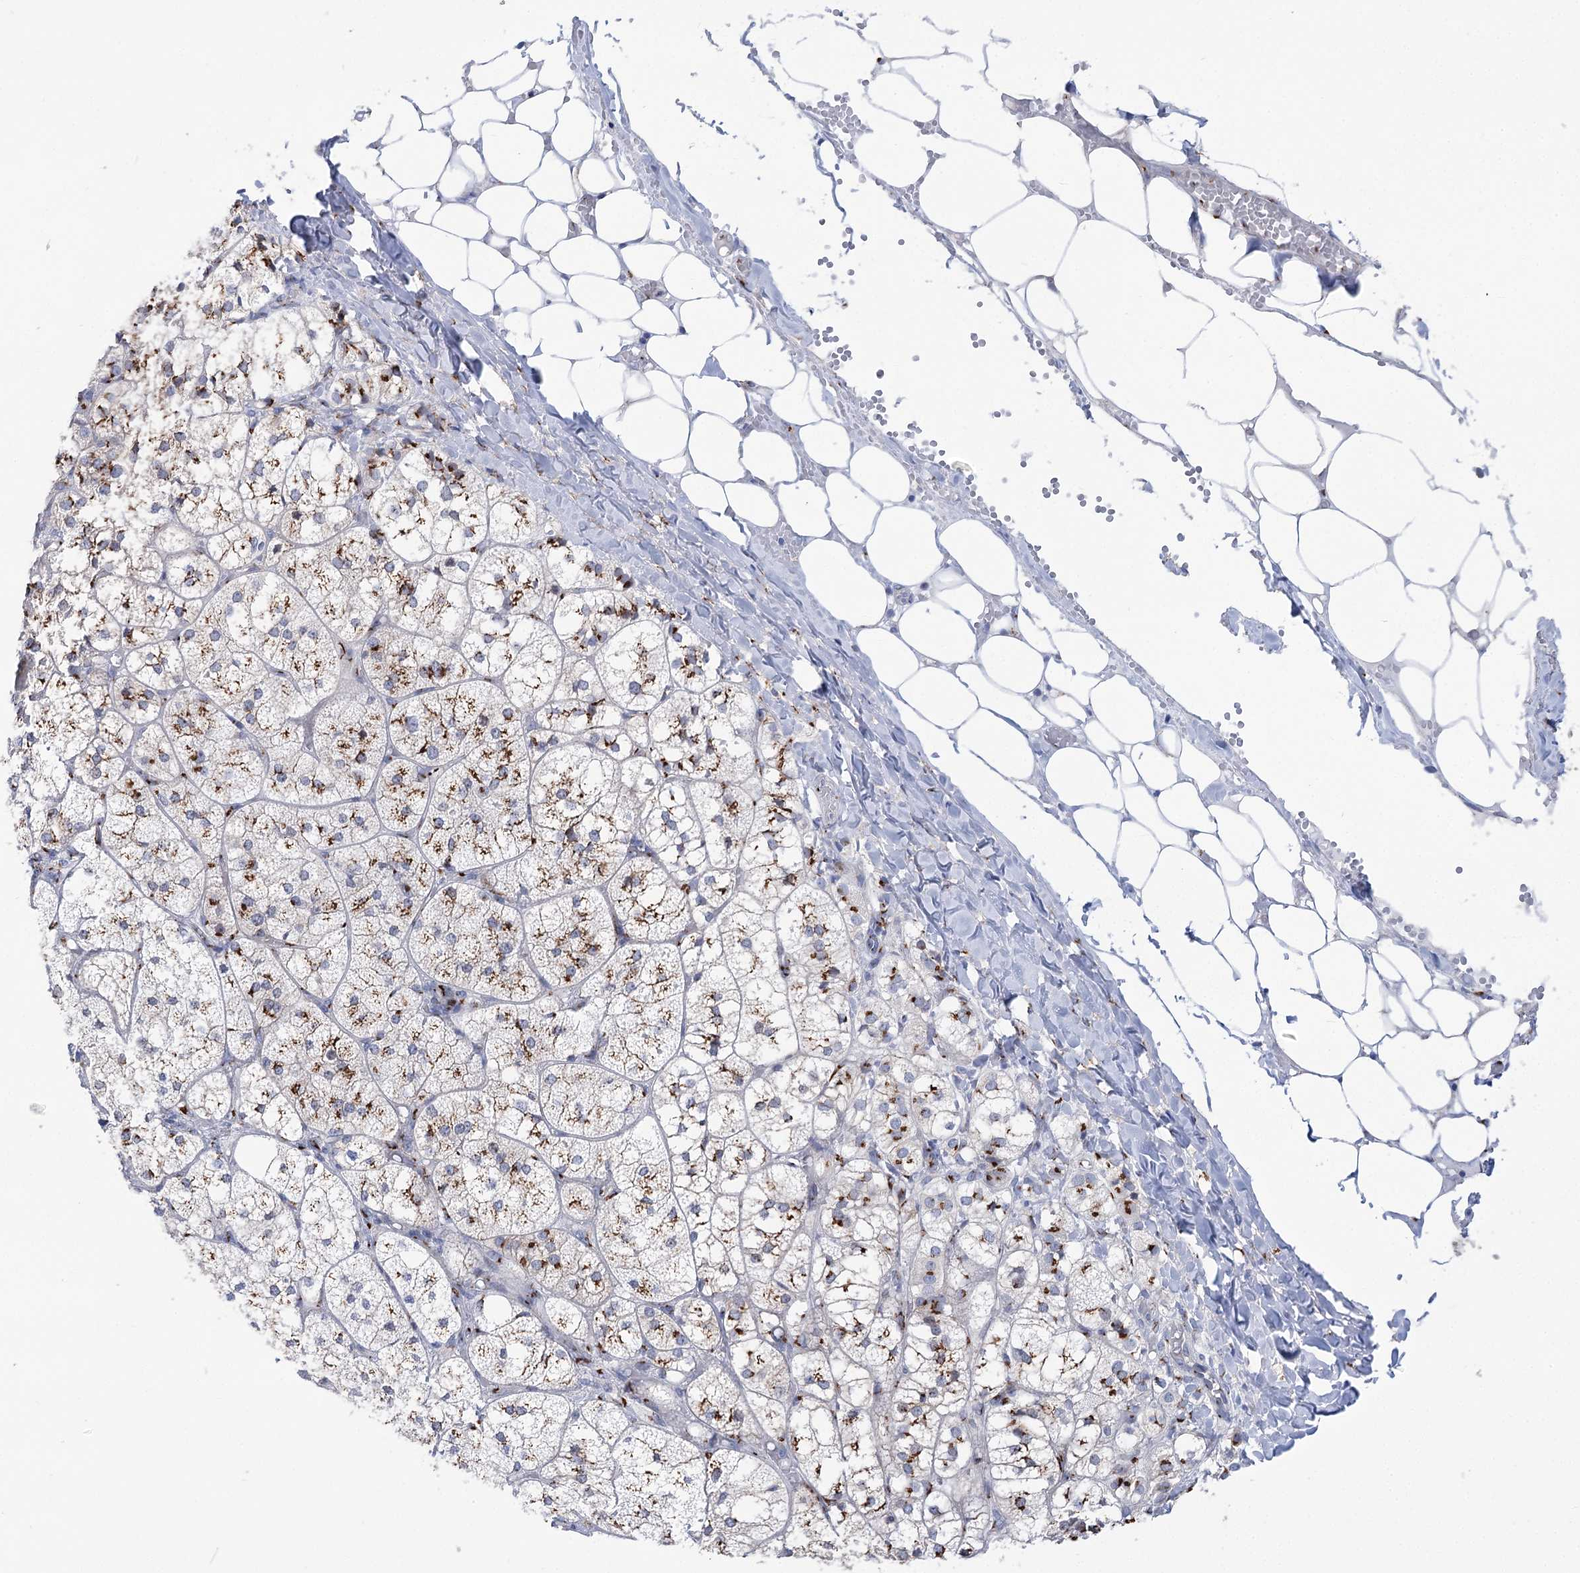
{"staining": {"intensity": "strong", "quantity": "25%-75%", "location": "cytoplasmic/membranous"}, "tissue": "adrenal gland", "cell_type": "Glandular cells", "image_type": "normal", "snomed": [{"axis": "morphology", "description": "Normal tissue, NOS"}, {"axis": "topography", "description": "Adrenal gland"}], "caption": "A brown stain shows strong cytoplasmic/membranous staining of a protein in glandular cells of benign human adrenal gland. (DAB (3,3'-diaminobenzidine) = brown stain, brightfield microscopy at high magnification).", "gene": "TMEM165", "patient": {"sex": "female", "age": 61}}